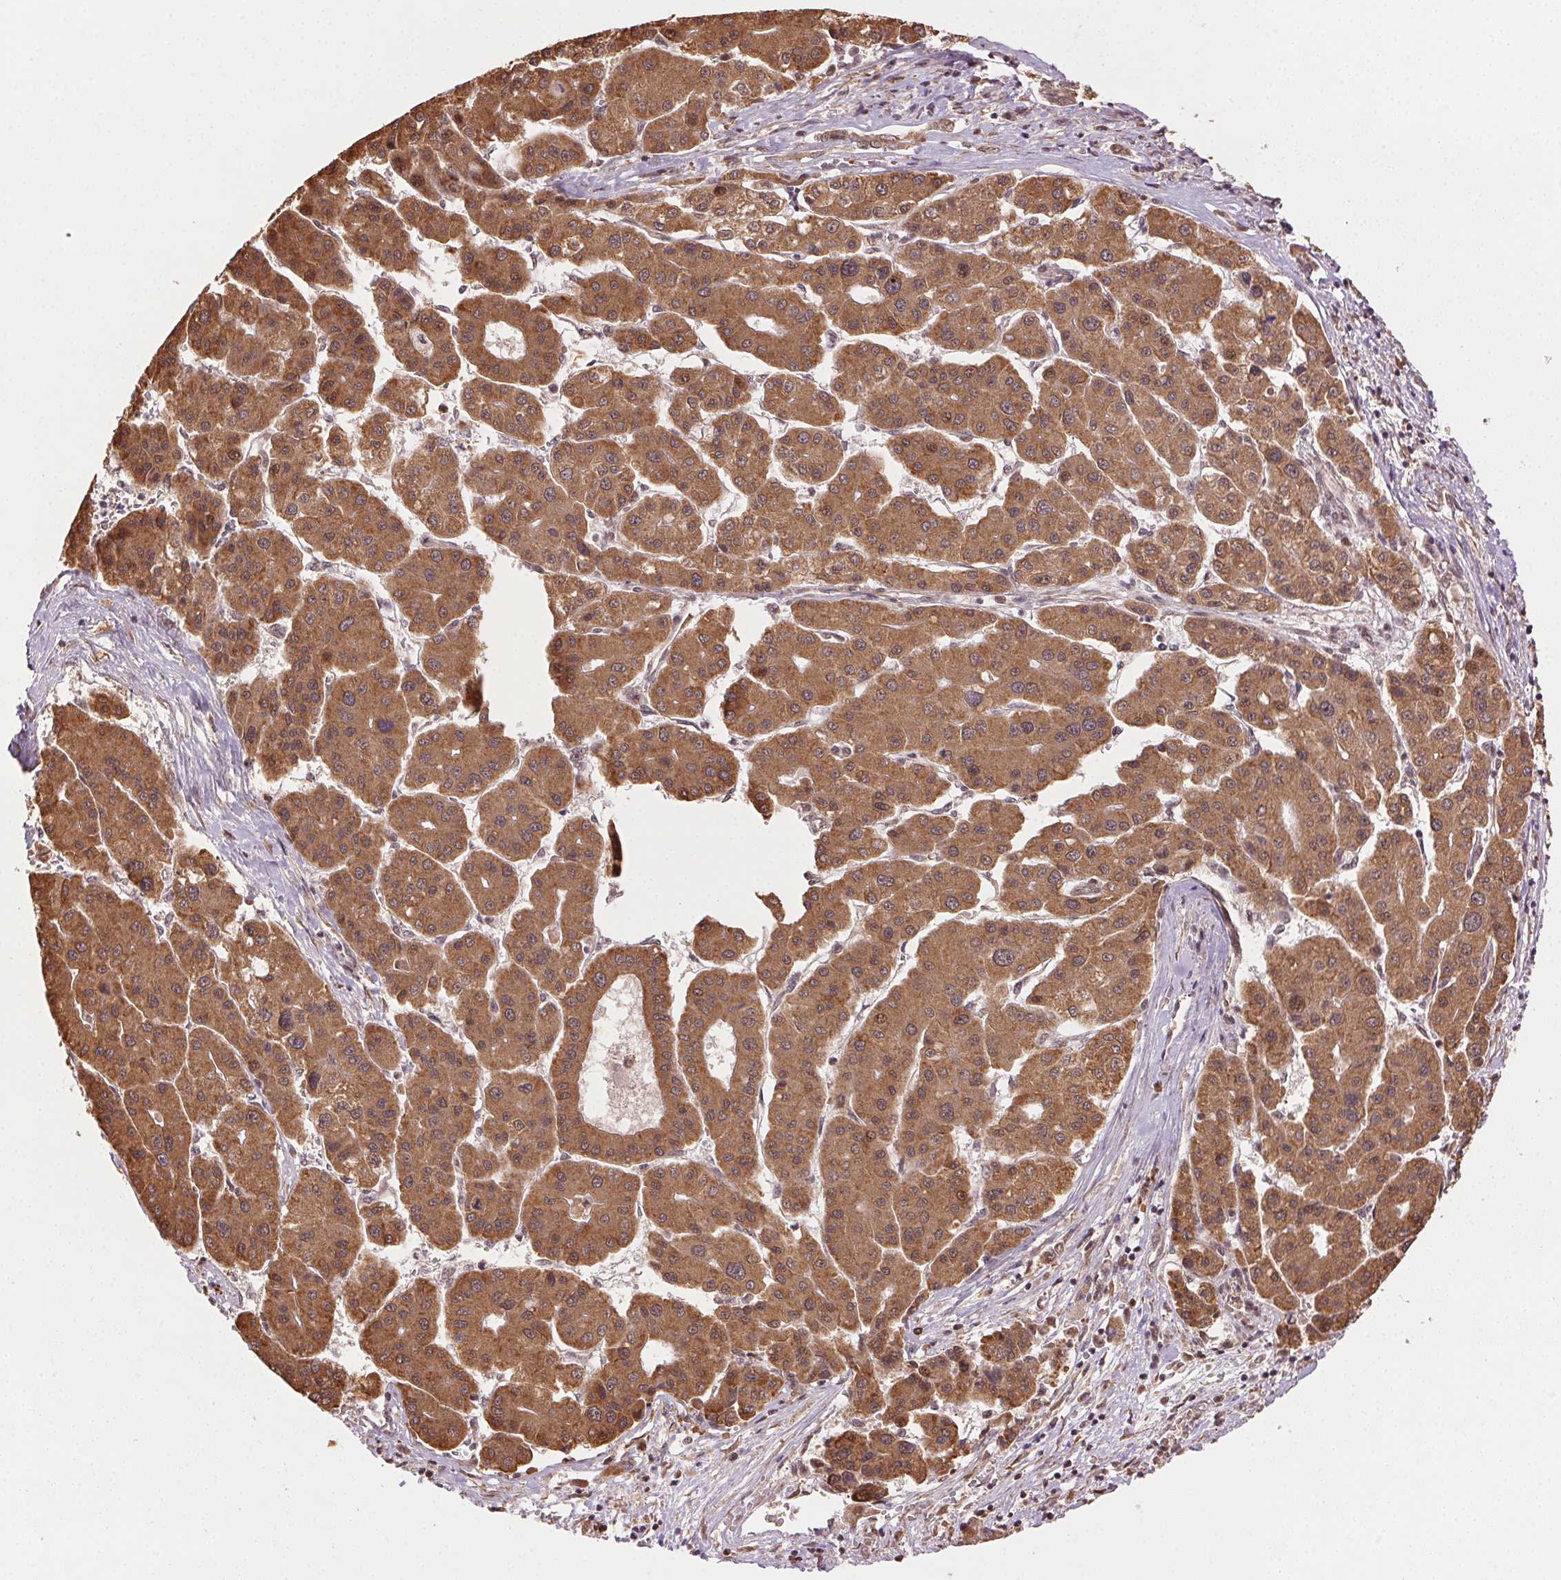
{"staining": {"intensity": "moderate", "quantity": ">75%", "location": "cytoplasmic/membranous"}, "tissue": "liver cancer", "cell_type": "Tumor cells", "image_type": "cancer", "snomed": [{"axis": "morphology", "description": "Carcinoma, Hepatocellular, NOS"}, {"axis": "topography", "description": "Liver"}], "caption": "An immunohistochemistry micrograph of tumor tissue is shown. Protein staining in brown highlights moderate cytoplasmic/membranous positivity in hepatocellular carcinoma (liver) within tumor cells. The protein is shown in brown color, while the nuclei are stained blue.", "gene": "TREML4", "patient": {"sex": "male", "age": 73}}